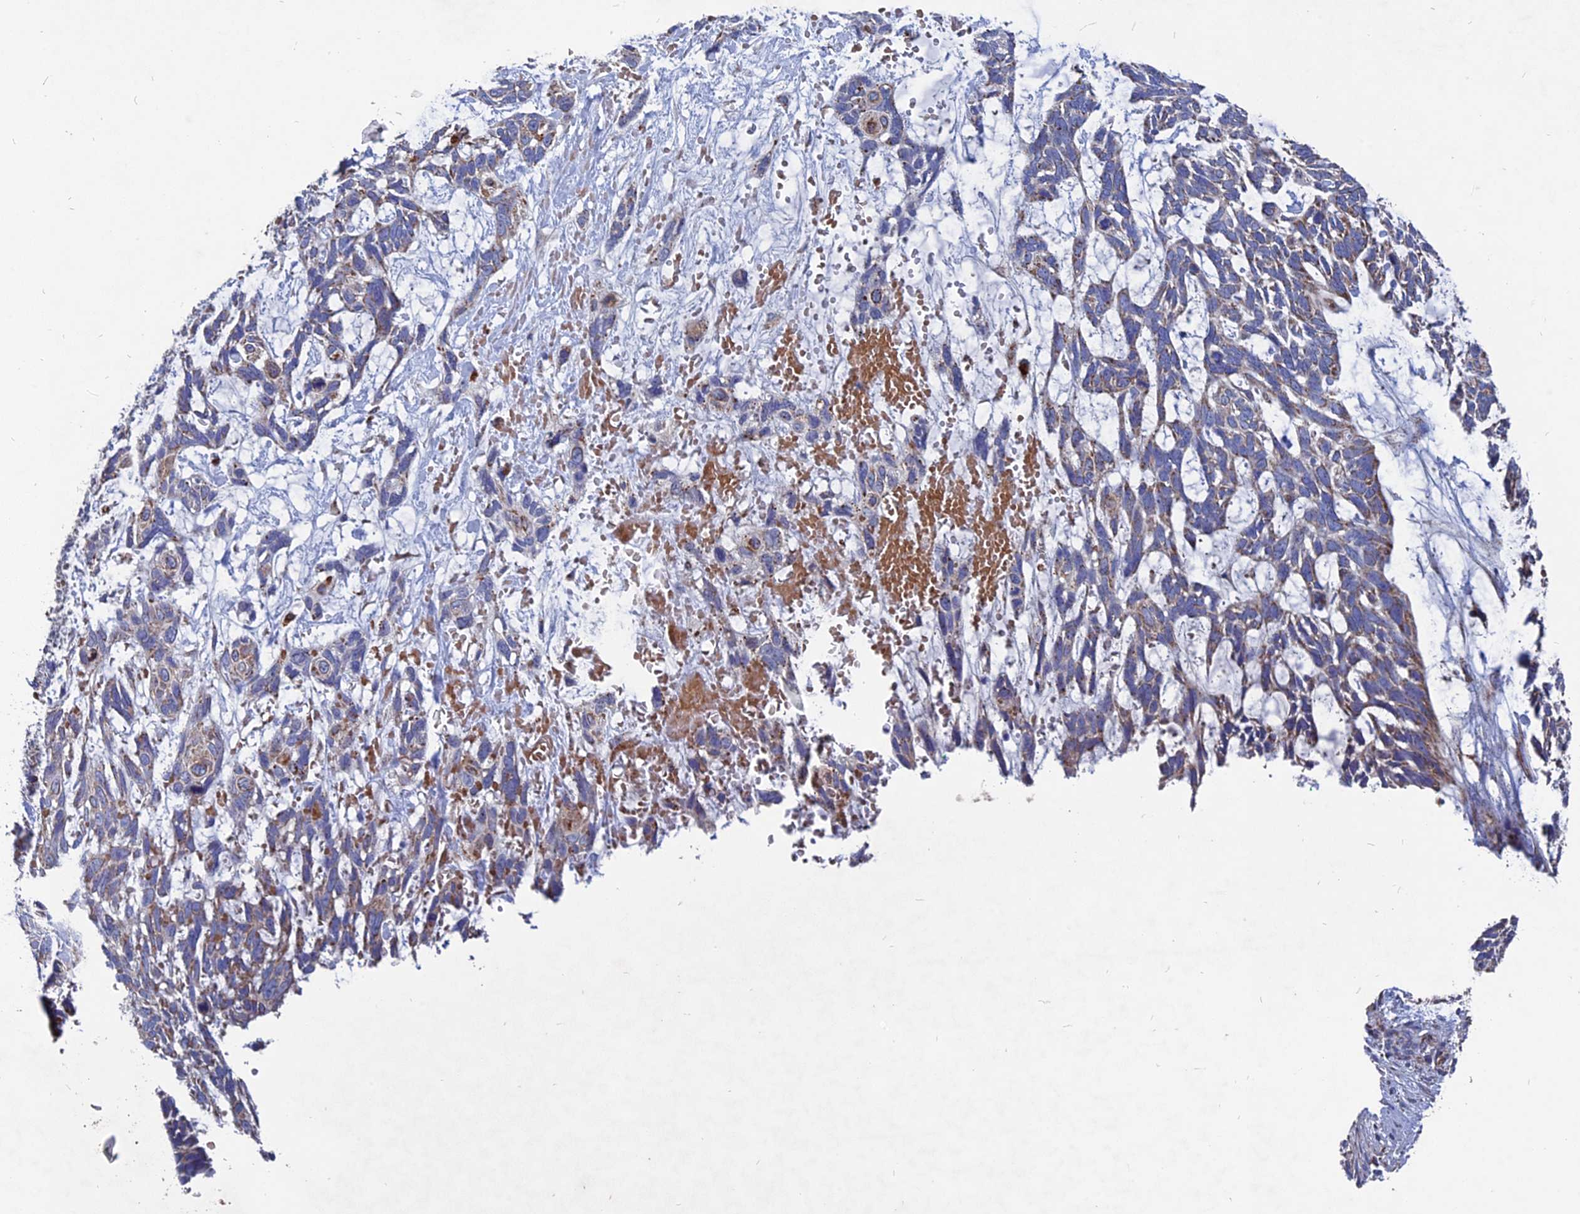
{"staining": {"intensity": "moderate", "quantity": "<25%", "location": "cytoplasmic/membranous"}, "tissue": "skin cancer", "cell_type": "Tumor cells", "image_type": "cancer", "snomed": [{"axis": "morphology", "description": "Basal cell carcinoma"}, {"axis": "topography", "description": "Skin"}], "caption": "This image displays IHC staining of human skin basal cell carcinoma, with low moderate cytoplasmic/membranous positivity in approximately <25% of tumor cells.", "gene": "TGFA", "patient": {"sex": "male", "age": 88}}